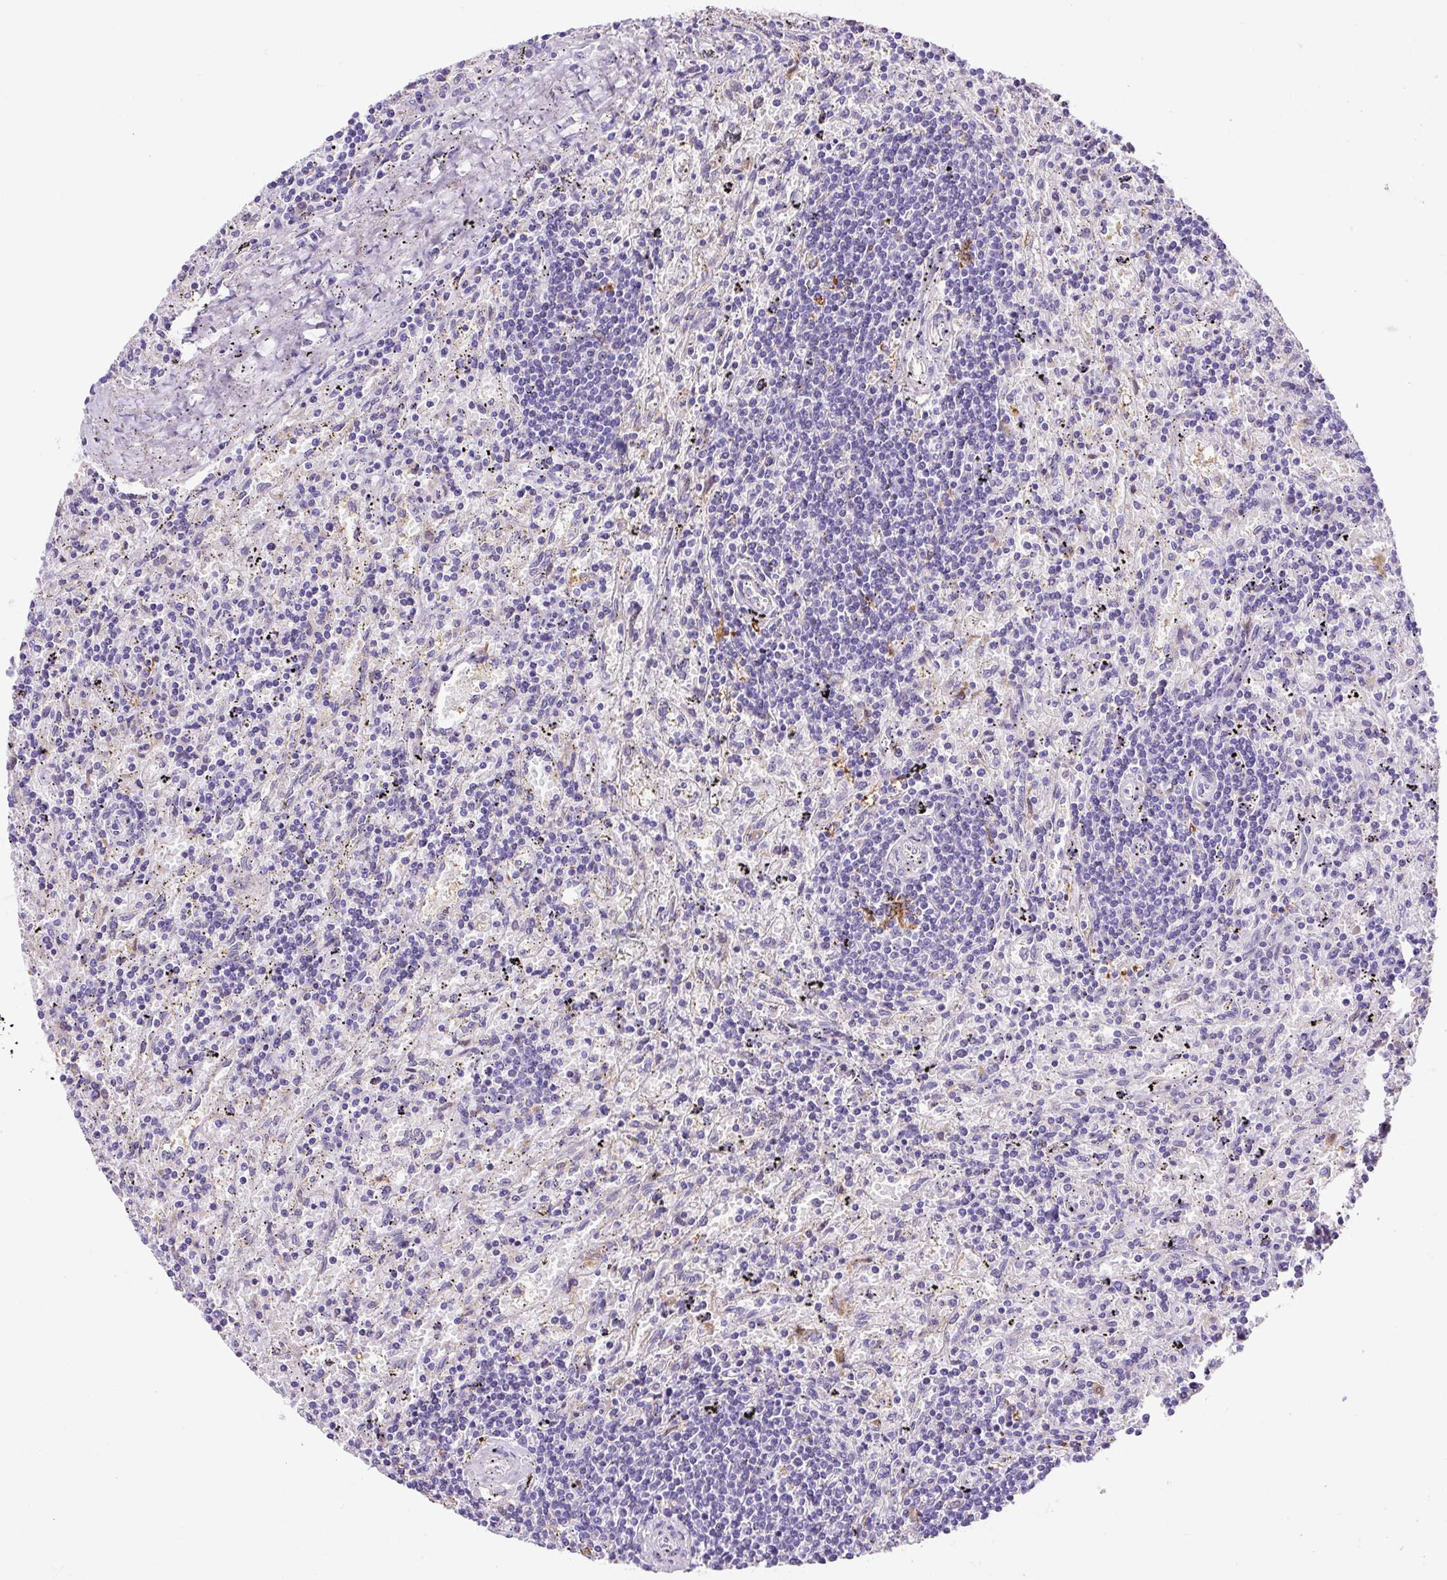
{"staining": {"intensity": "negative", "quantity": "none", "location": "none"}, "tissue": "lymphoma", "cell_type": "Tumor cells", "image_type": "cancer", "snomed": [{"axis": "morphology", "description": "Malignant lymphoma, non-Hodgkin's type, Low grade"}, {"axis": "topography", "description": "Spleen"}], "caption": "Immunohistochemical staining of human low-grade malignant lymphoma, non-Hodgkin's type reveals no significant expression in tumor cells.", "gene": "ASB4", "patient": {"sex": "male", "age": 76}}